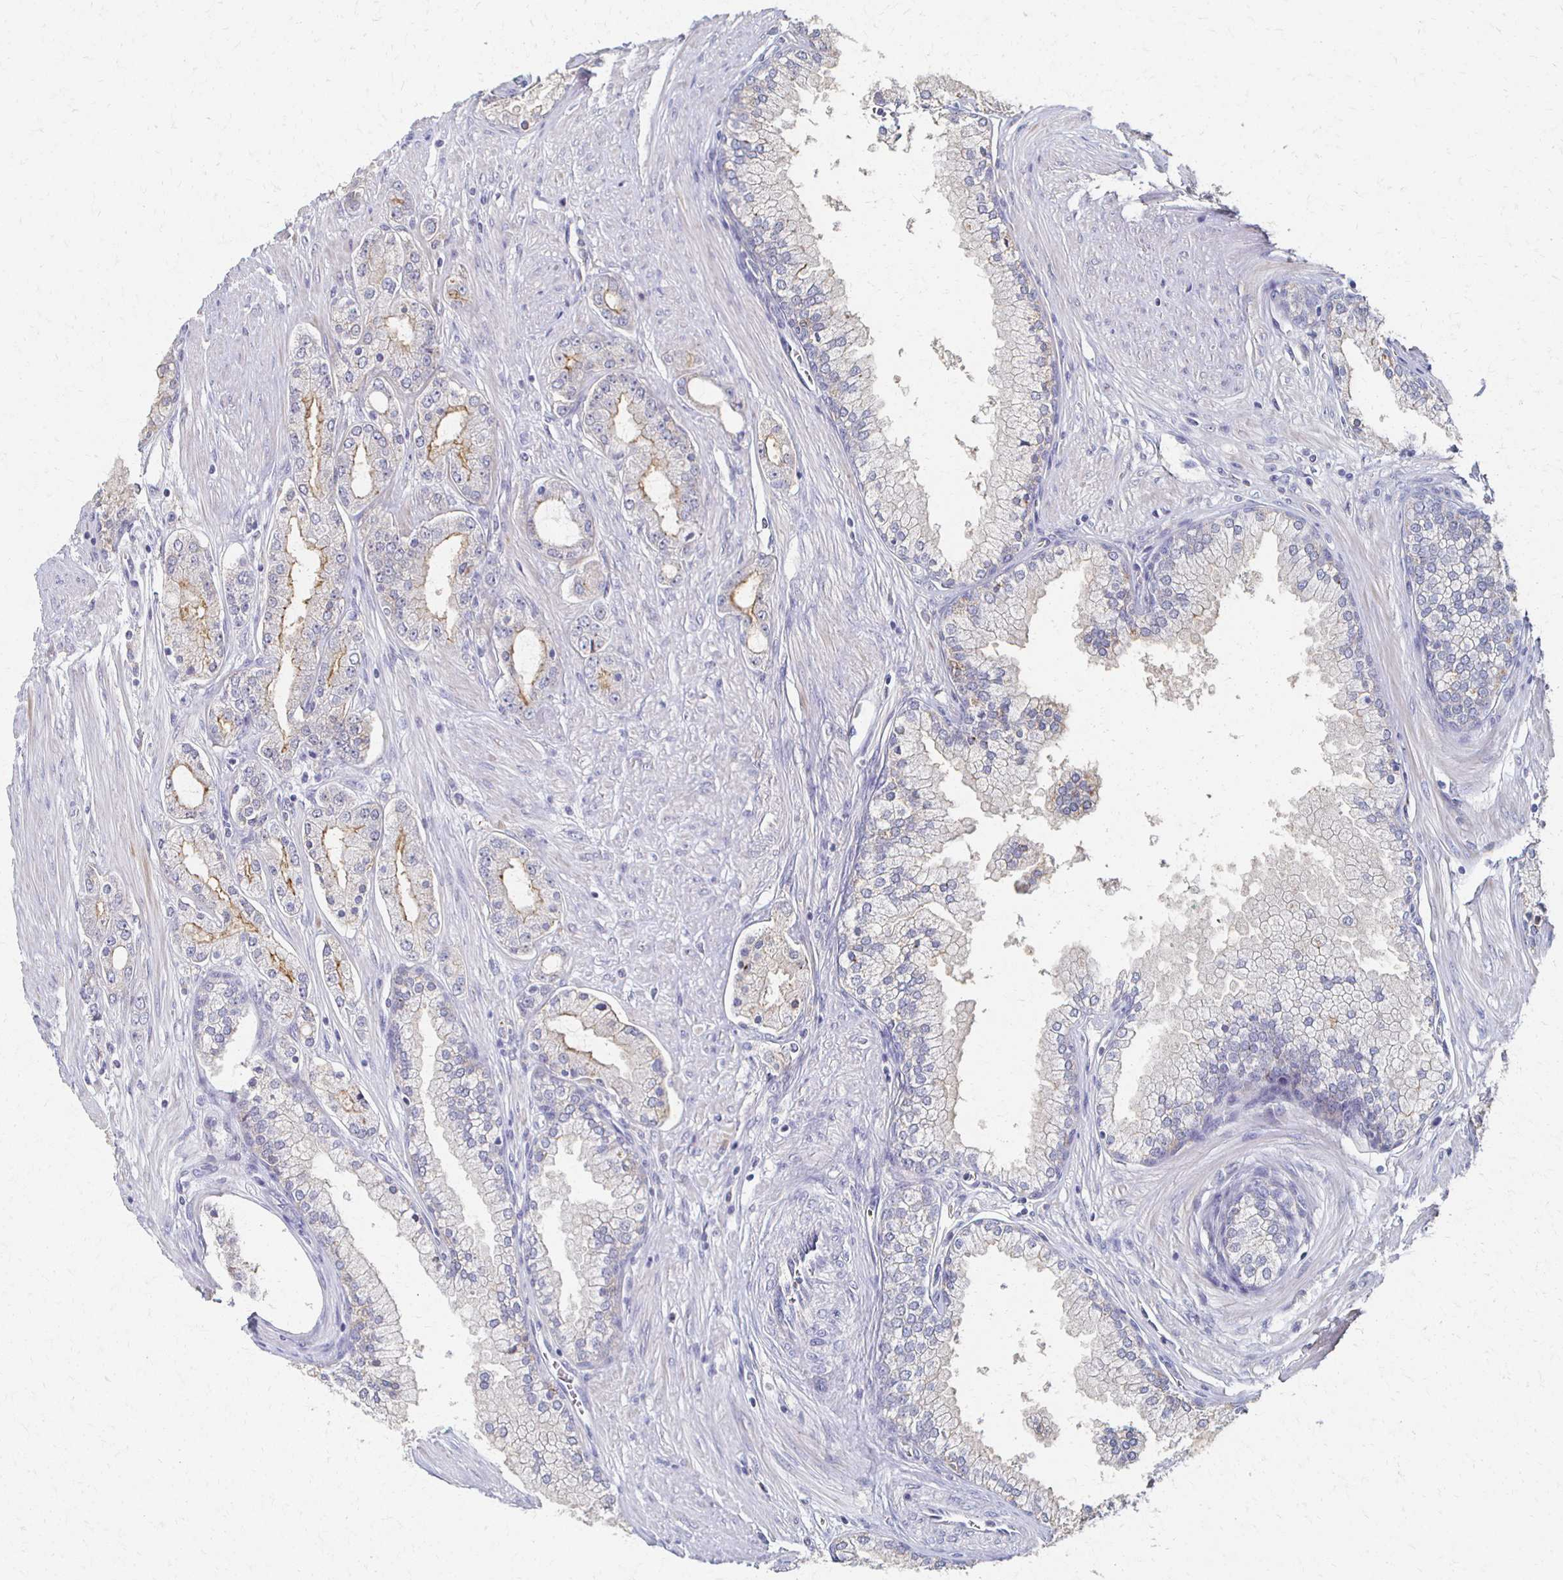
{"staining": {"intensity": "moderate", "quantity": "<25%", "location": "cytoplasmic/membranous"}, "tissue": "prostate cancer", "cell_type": "Tumor cells", "image_type": "cancer", "snomed": [{"axis": "morphology", "description": "Adenocarcinoma, High grade"}, {"axis": "topography", "description": "Prostate"}], "caption": "Immunohistochemistry (IHC) photomicrograph of neoplastic tissue: high-grade adenocarcinoma (prostate) stained using immunohistochemistry (IHC) reveals low levels of moderate protein expression localized specifically in the cytoplasmic/membranous of tumor cells, appearing as a cytoplasmic/membranous brown color.", "gene": "CX3CR1", "patient": {"sex": "male", "age": 66}}